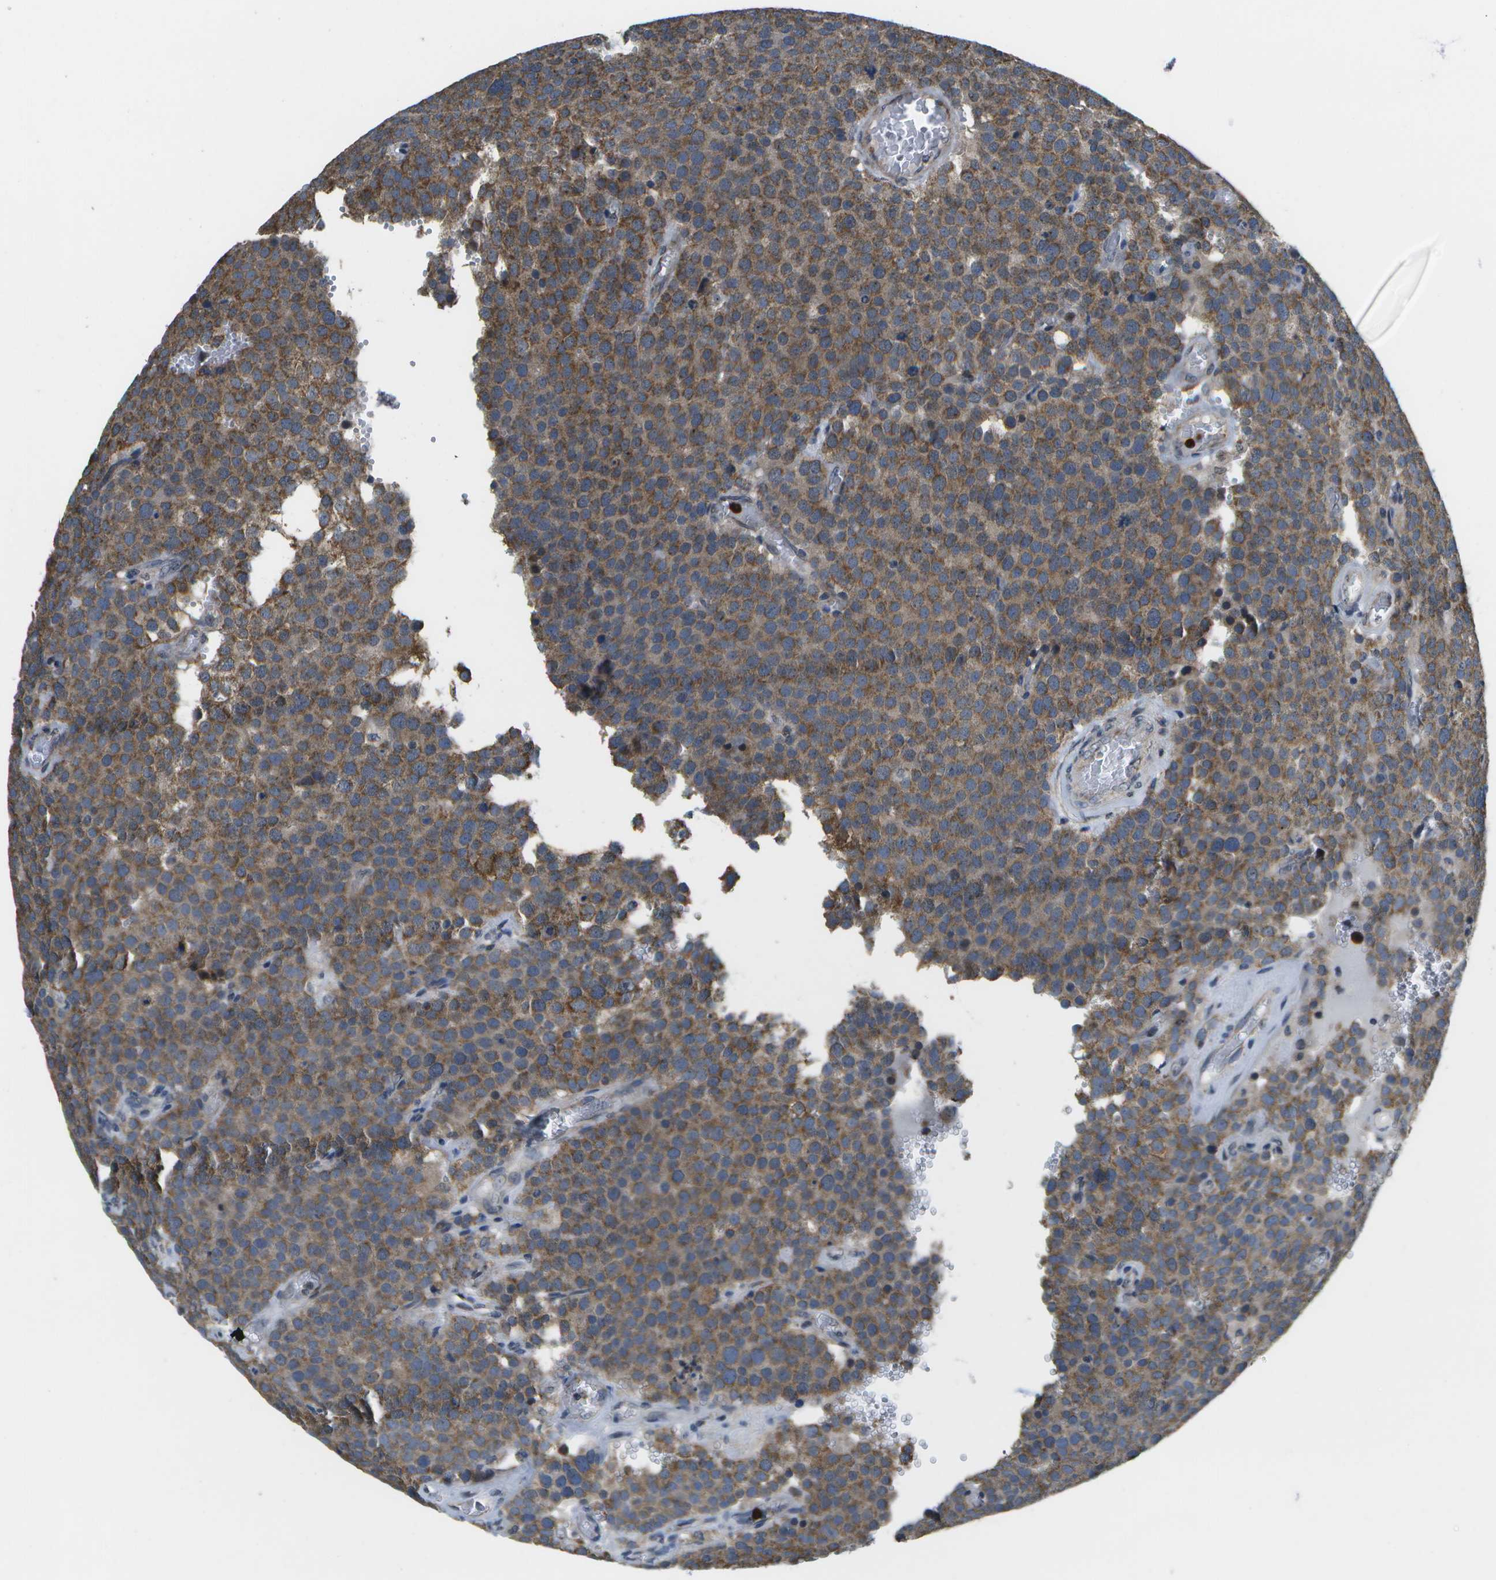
{"staining": {"intensity": "moderate", "quantity": ">75%", "location": "cytoplasmic/membranous"}, "tissue": "testis cancer", "cell_type": "Tumor cells", "image_type": "cancer", "snomed": [{"axis": "morphology", "description": "Normal tissue, NOS"}, {"axis": "morphology", "description": "Seminoma, NOS"}, {"axis": "topography", "description": "Testis"}], "caption": "Tumor cells display medium levels of moderate cytoplasmic/membranous expression in about >75% of cells in human testis cancer.", "gene": "GALNT15", "patient": {"sex": "male", "age": 71}}